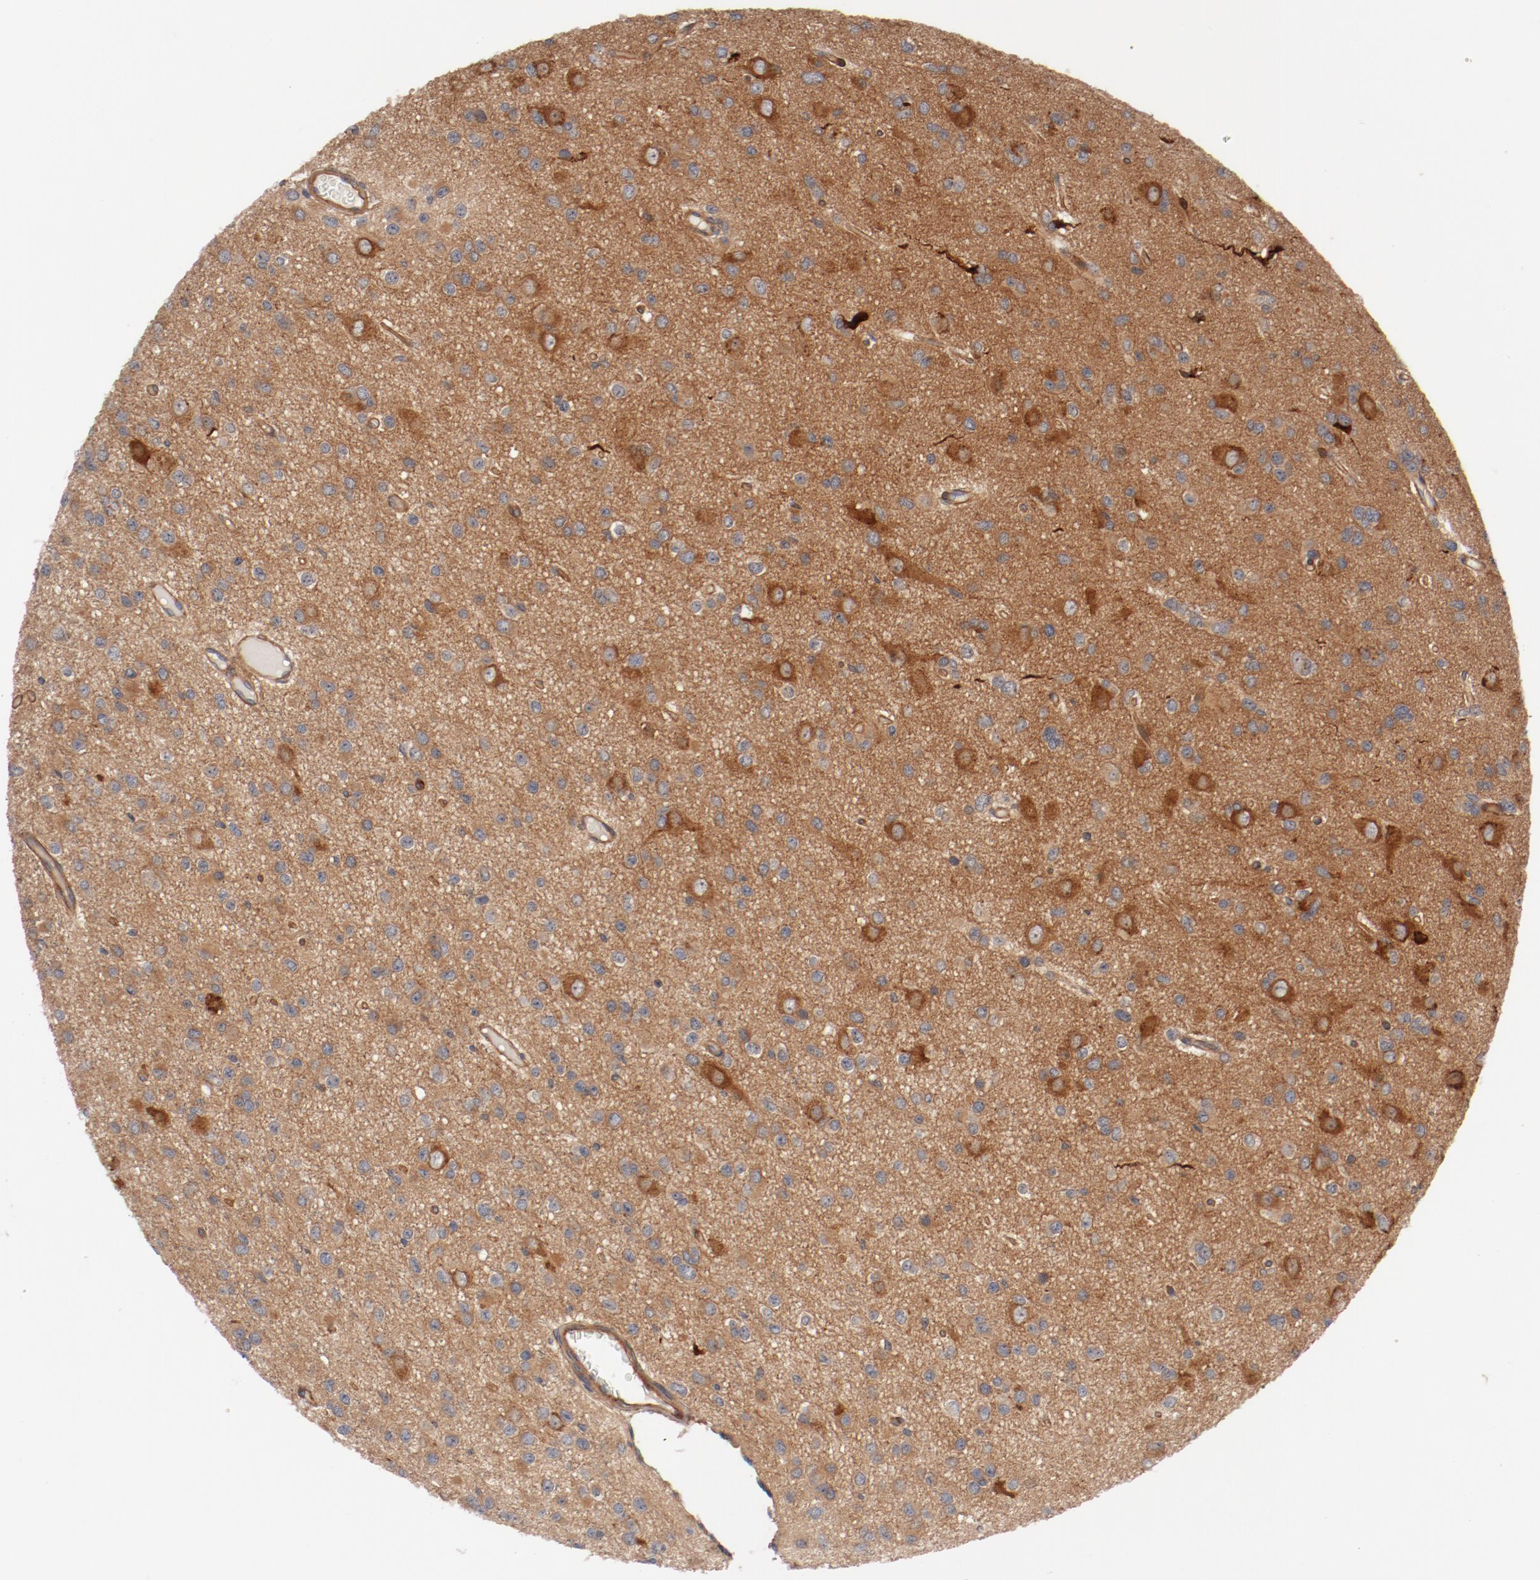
{"staining": {"intensity": "moderate", "quantity": ">75%", "location": "cytoplasmic/membranous"}, "tissue": "glioma", "cell_type": "Tumor cells", "image_type": "cancer", "snomed": [{"axis": "morphology", "description": "Glioma, malignant, Low grade"}, {"axis": "topography", "description": "Brain"}], "caption": "There is medium levels of moderate cytoplasmic/membranous expression in tumor cells of glioma, as demonstrated by immunohistochemical staining (brown color).", "gene": "PITPNM2", "patient": {"sex": "male", "age": 42}}